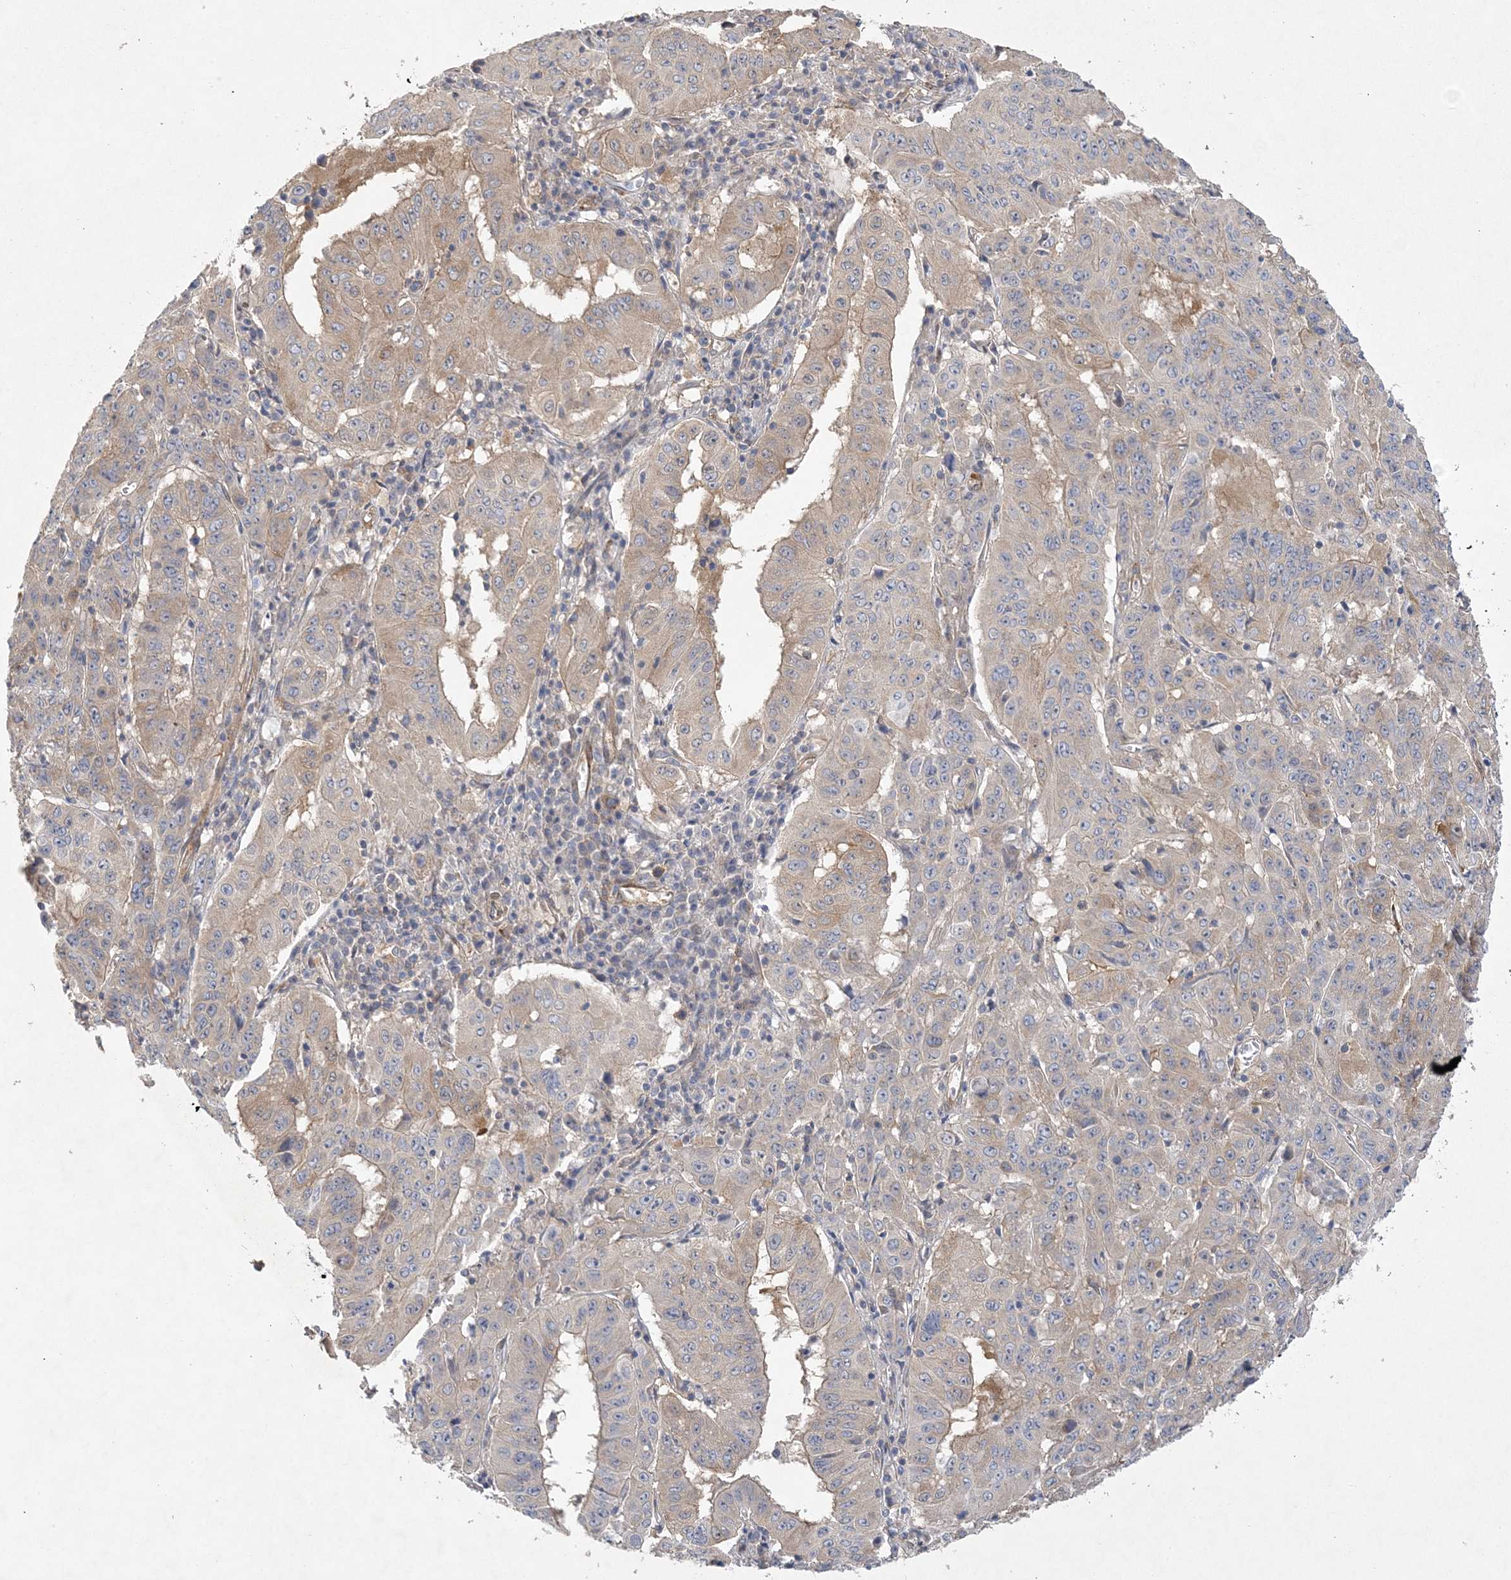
{"staining": {"intensity": "weak", "quantity": "25%-75%", "location": "cytoplasmic/membranous"}, "tissue": "pancreatic cancer", "cell_type": "Tumor cells", "image_type": "cancer", "snomed": [{"axis": "morphology", "description": "Adenocarcinoma, NOS"}, {"axis": "topography", "description": "Pancreas"}], "caption": "The histopathology image demonstrates a brown stain indicating the presence of a protein in the cytoplasmic/membranous of tumor cells in adenocarcinoma (pancreatic).", "gene": "MAP4K5", "patient": {"sex": "male", "age": 63}}